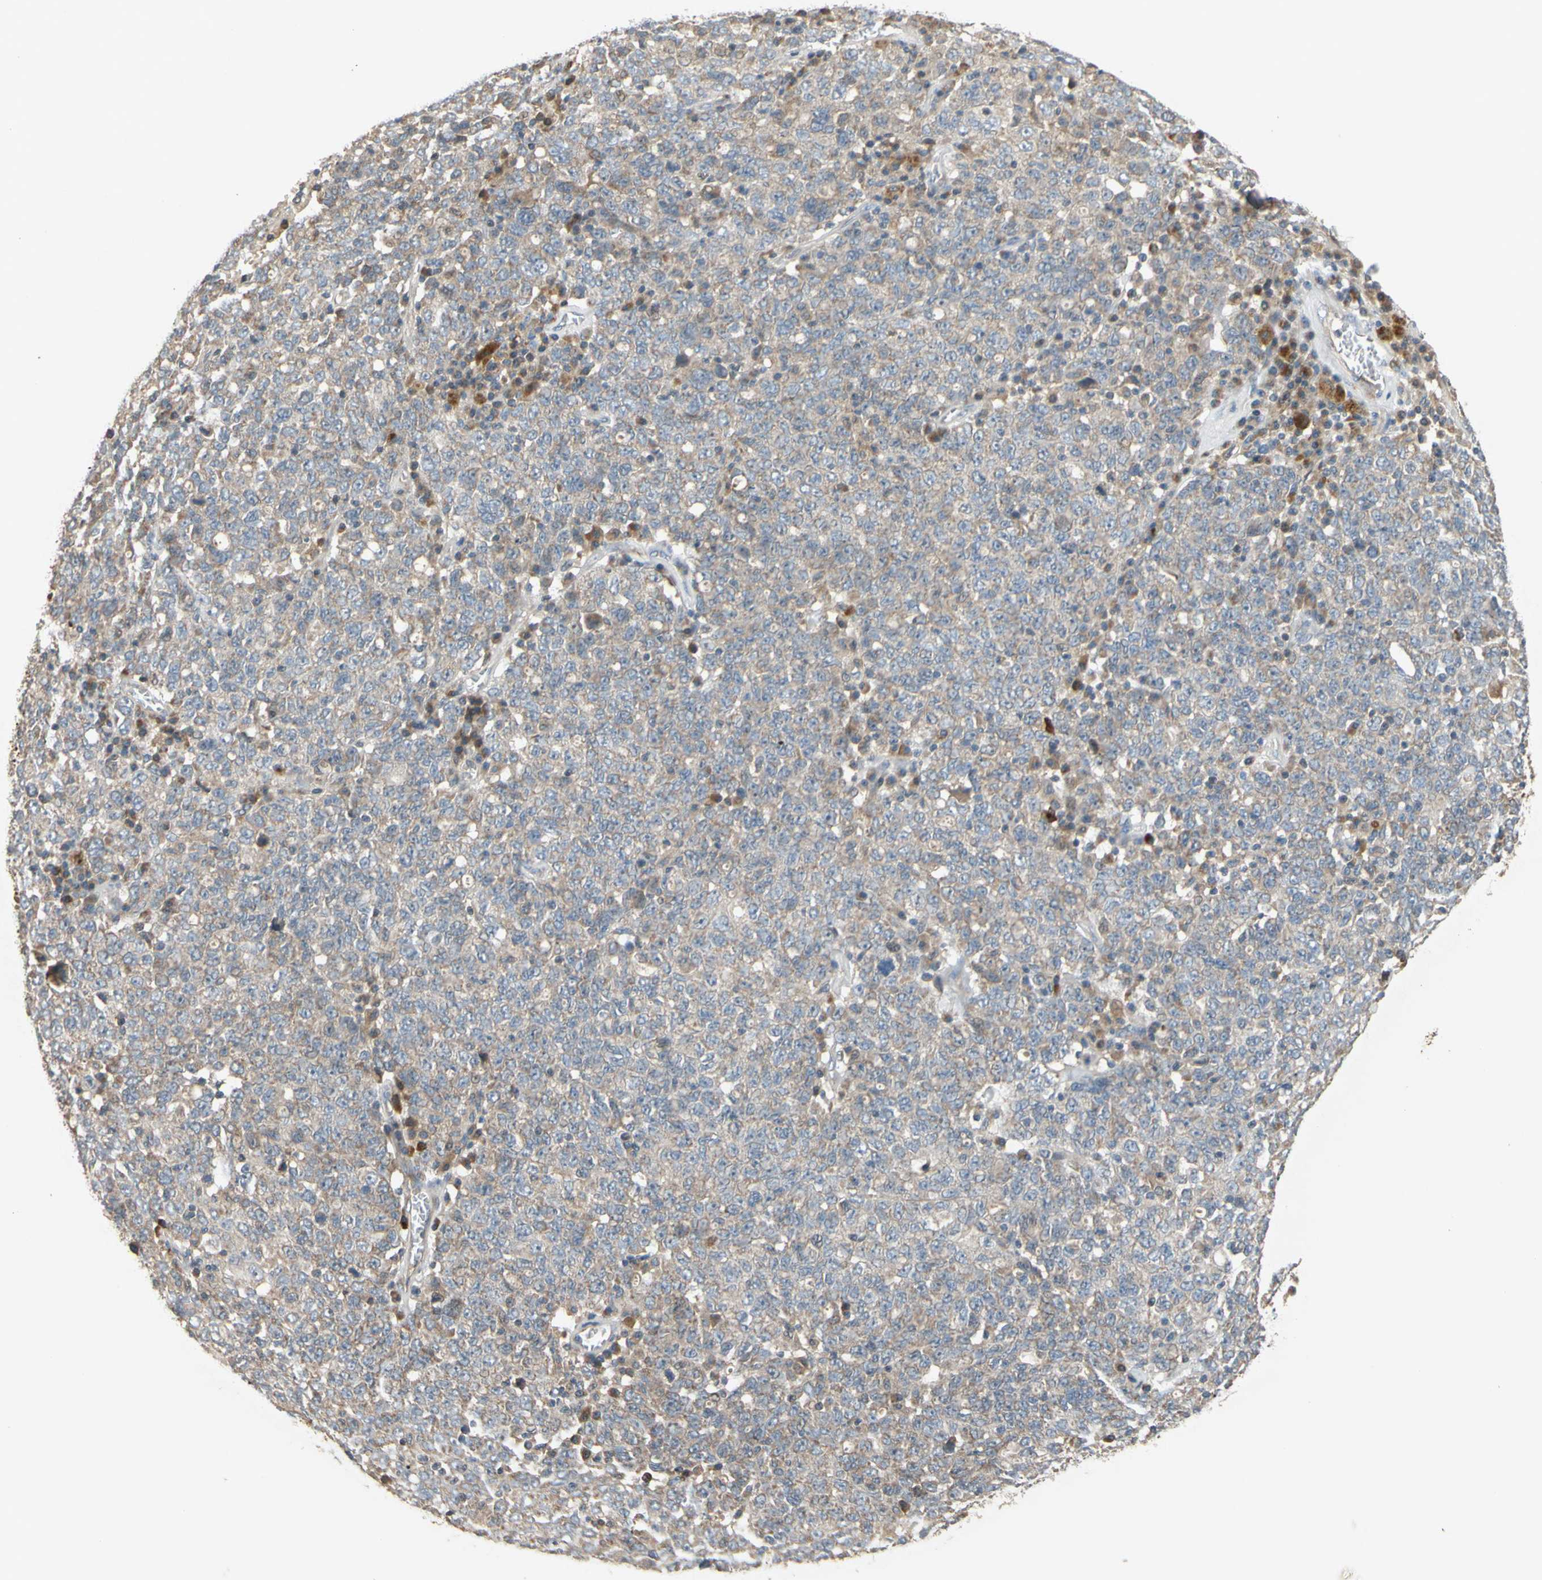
{"staining": {"intensity": "weak", "quantity": "<25%", "location": "cytoplasmic/membranous"}, "tissue": "ovarian cancer", "cell_type": "Tumor cells", "image_type": "cancer", "snomed": [{"axis": "morphology", "description": "Carcinoma, endometroid"}, {"axis": "topography", "description": "Ovary"}], "caption": "This is an immunohistochemistry (IHC) image of ovarian cancer (endometroid carcinoma). There is no expression in tumor cells.", "gene": "PARD6A", "patient": {"sex": "female", "age": 62}}